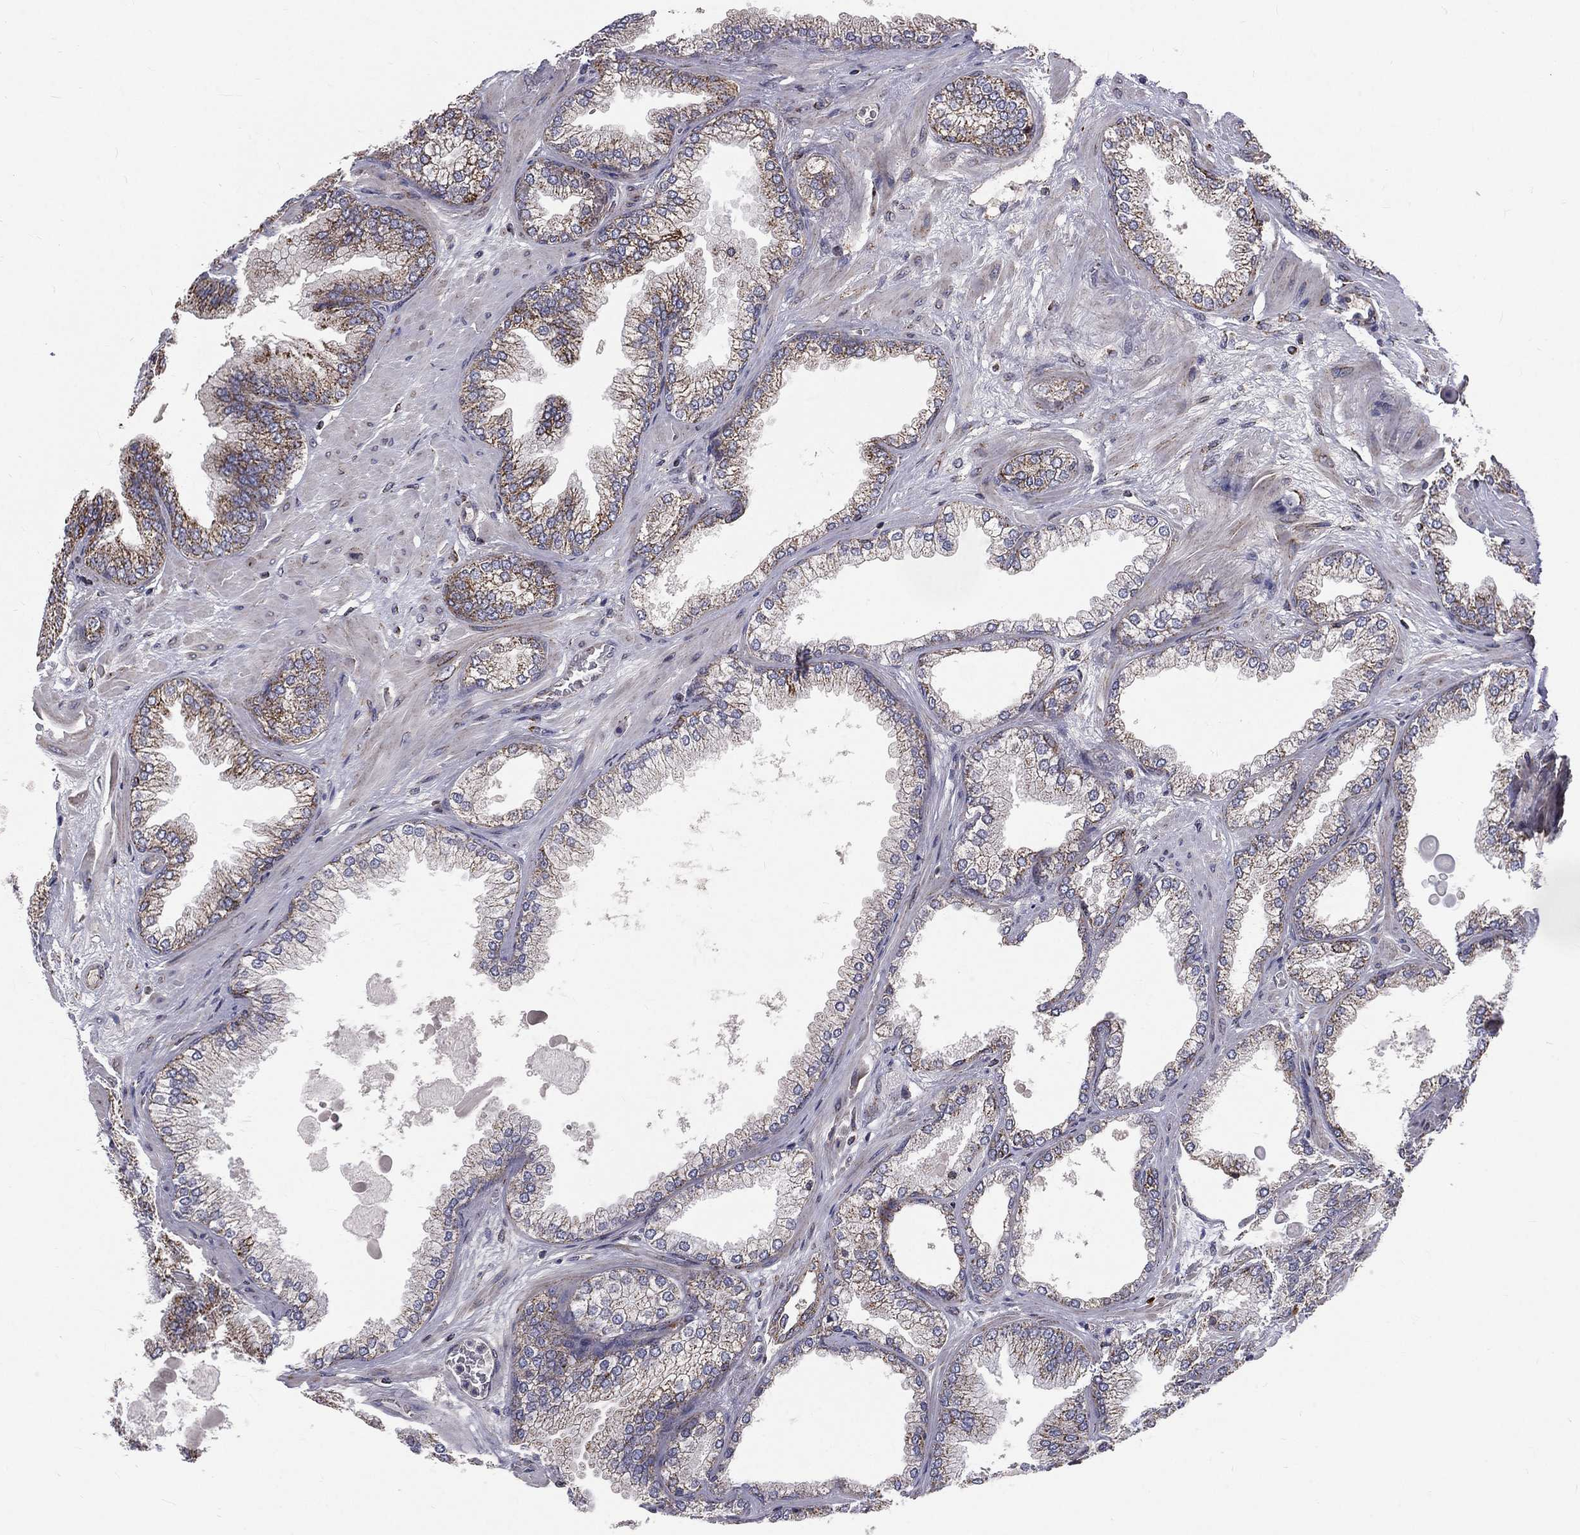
{"staining": {"intensity": "moderate", "quantity": "25%-75%", "location": "cytoplasmic/membranous"}, "tissue": "prostate cancer", "cell_type": "Tumor cells", "image_type": "cancer", "snomed": [{"axis": "morphology", "description": "Adenocarcinoma, Low grade"}, {"axis": "topography", "description": "Prostate"}], "caption": "An IHC micrograph of tumor tissue is shown. Protein staining in brown highlights moderate cytoplasmic/membranous positivity in prostate cancer within tumor cells.", "gene": "GPD1", "patient": {"sex": "male", "age": 72}}